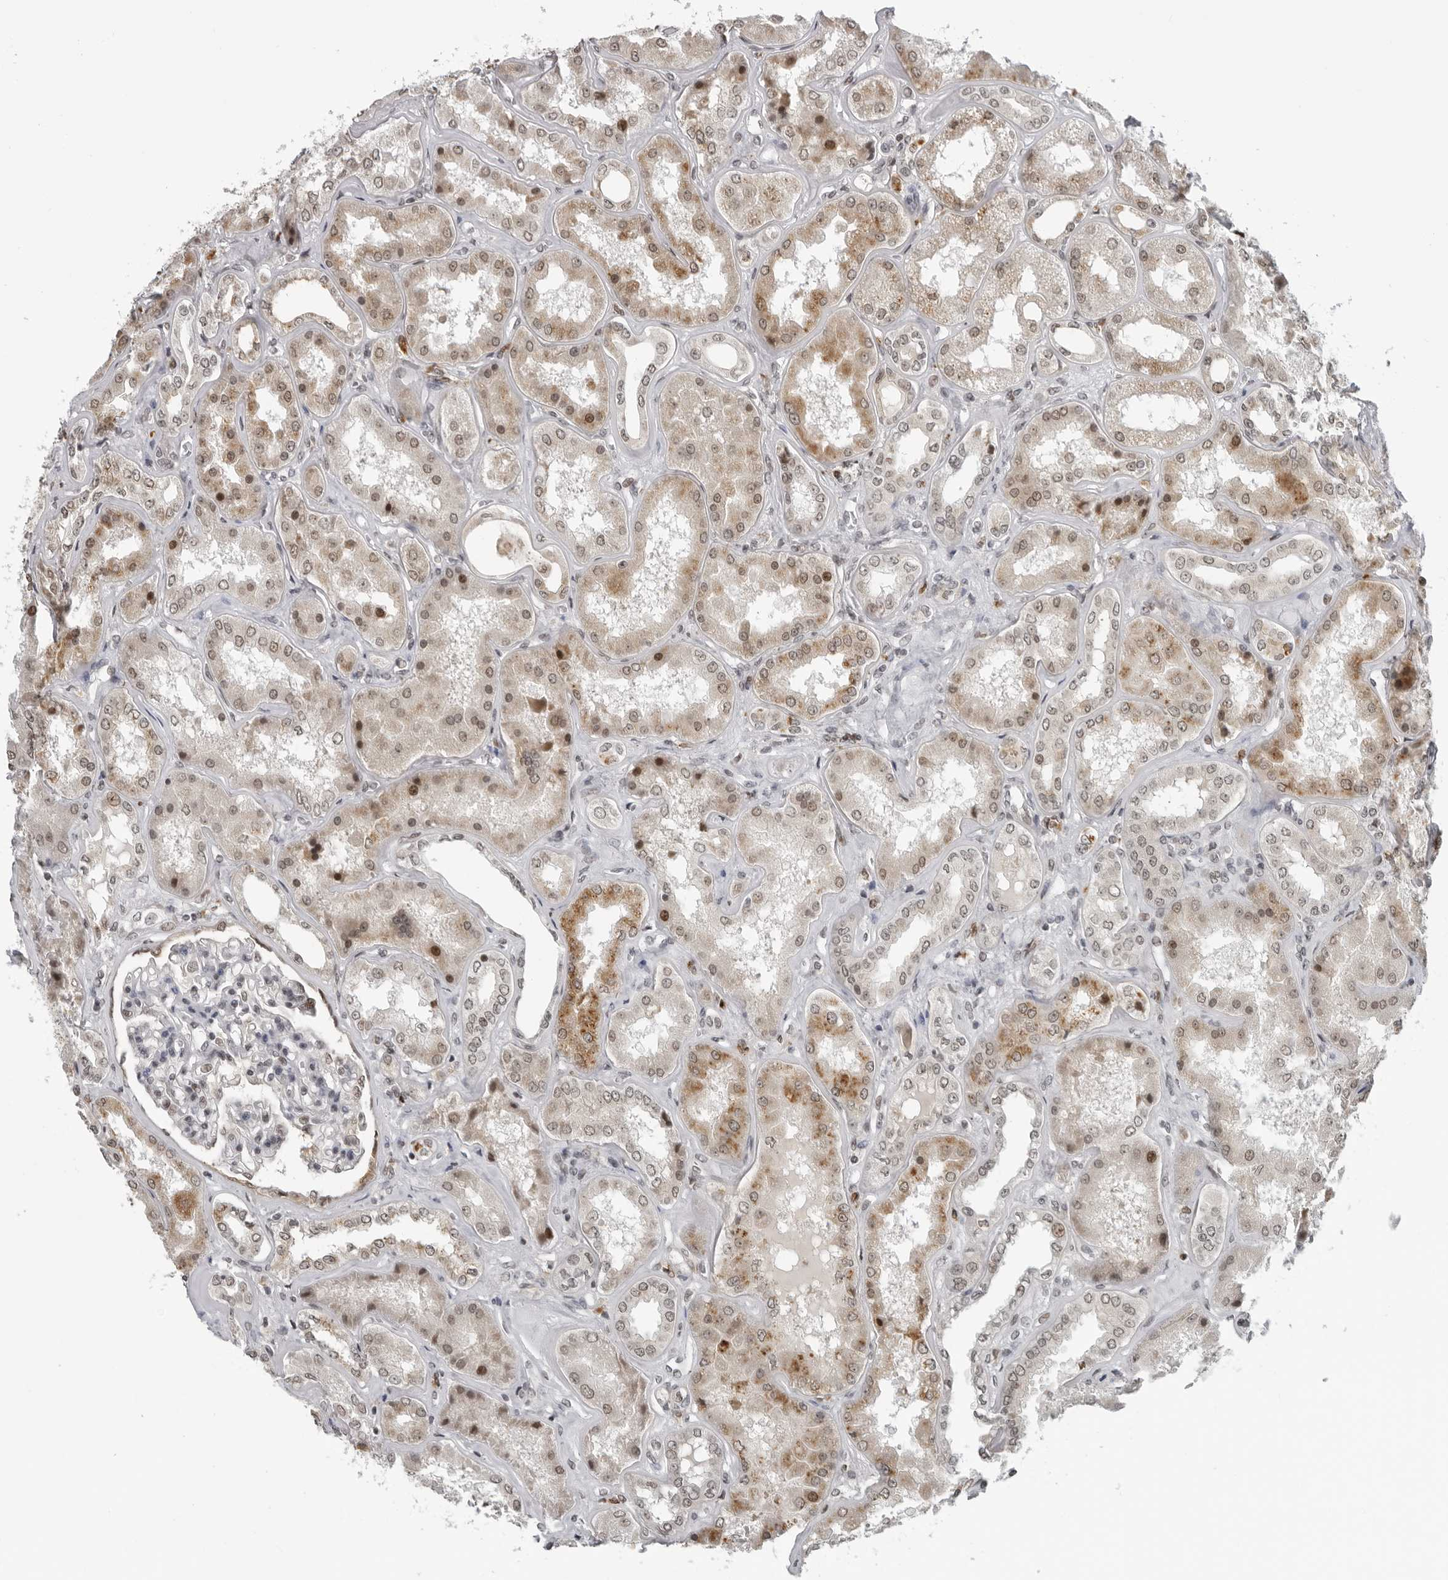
{"staining": {"intensity": "moderate", "quantity": "<25%", "location": "nuclear"}, "tissue": "kidney", "cell_type": "Cells in glomeruli", "image_type": "normal", "snomed": [{"axis": "morphology", "description": "Normal tissue, NOS"}, {"axis": "topography", "description": "Kidney"}], "caption": "Immunohistochemical staining of unremarkable human kidney demonstrates <25% levels of moderate nuclear protein expression in about <25% of cells in glomeruli.", "gene": "MAF", "patient": {"sex": "female", "age": 56}}